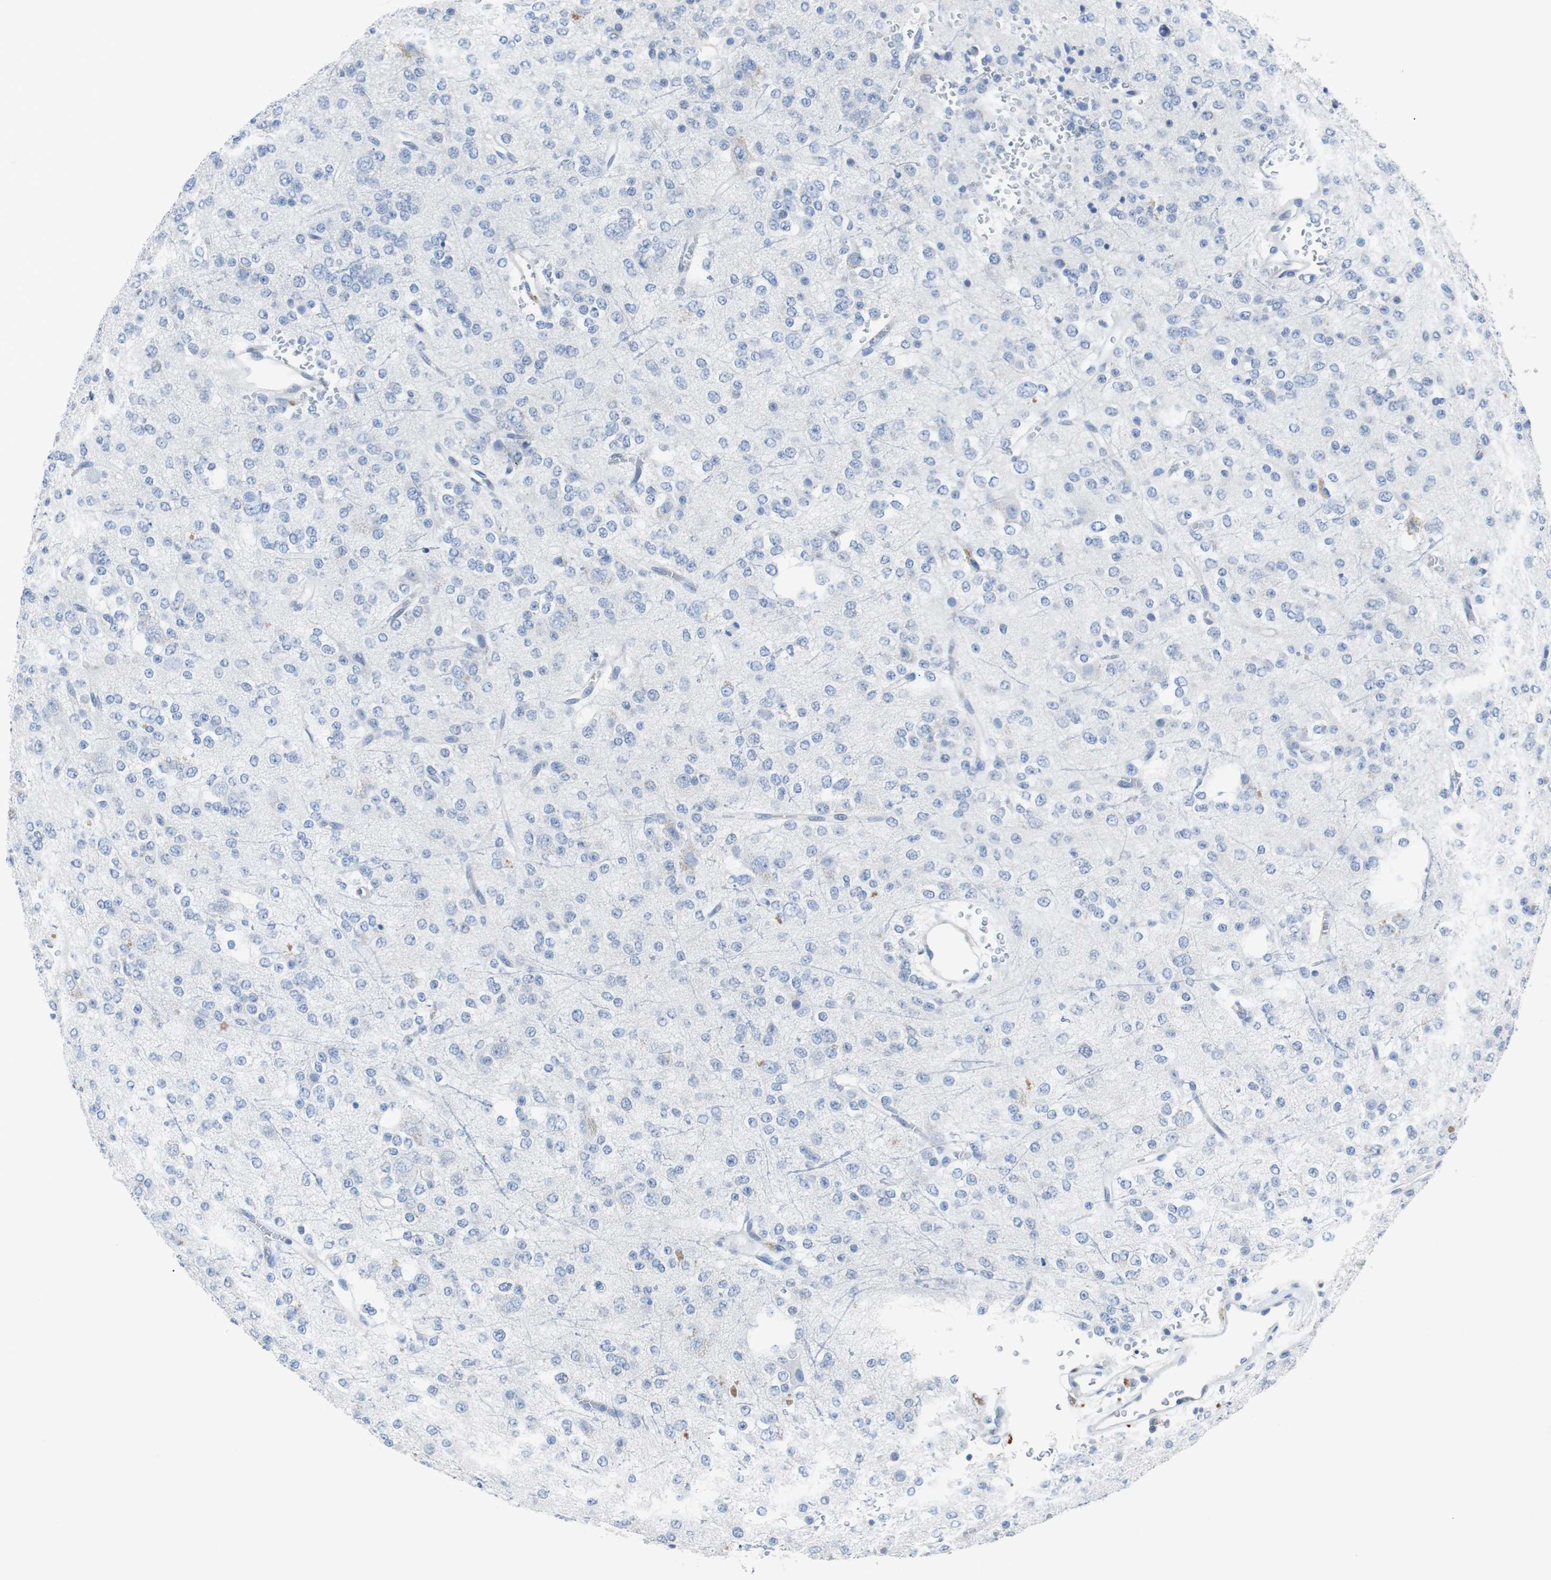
{"staining": {"intensity": "negative", "quantity": "none", "location": "none"}, "tissue": "glioma", "cell_type": "Tumor cells", "image_type": "cancer", "snomed": [{"axis": "morphology", "description": "Glioma, malignant, Low grade"}, {"axis": "topography", "description": "Brain"}], "caption": "Tumor cells show no significant expression in glioma.", "gene": "EEF2K", "patient": {"sex": "male", "age": 38}}